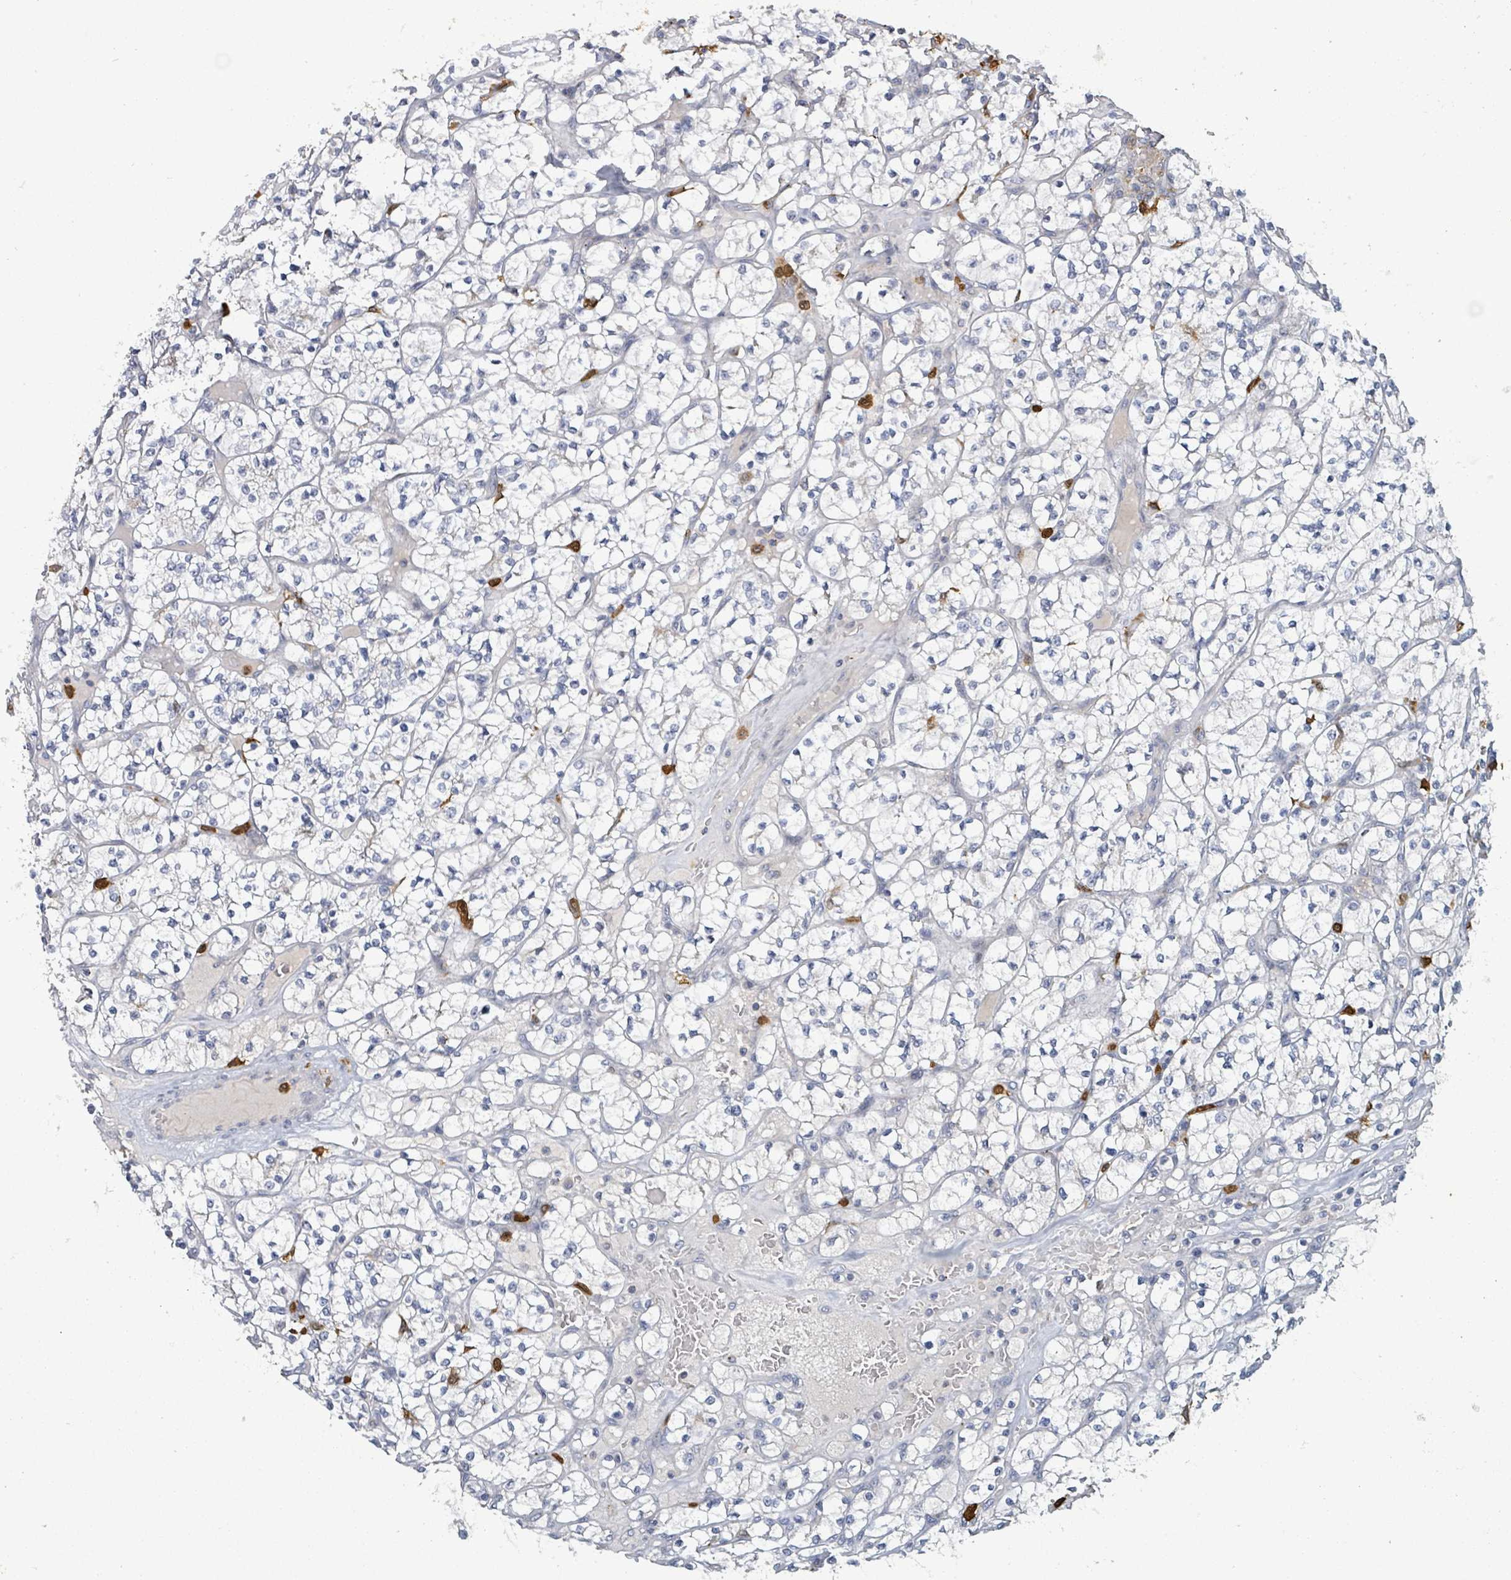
{"staining": {"intensity": "negative", "quantity": "none", "location": "none"}, "tissue": "renal cancer", "cell_type": "Tumor cells", "image_type": "cancer", "snomed": [{"axis": "morphology", "description": "Adenocarcinoma, NOS"}, {"axis": "topography", "description": "Kidney"}], "caption": "IHC image of neoplastic tissue: renal cancer stained with DAB displays no significant protein staining in tumor cells.", "gene": "FAM210A", "patient": {"sex": "female", "age": 64}}